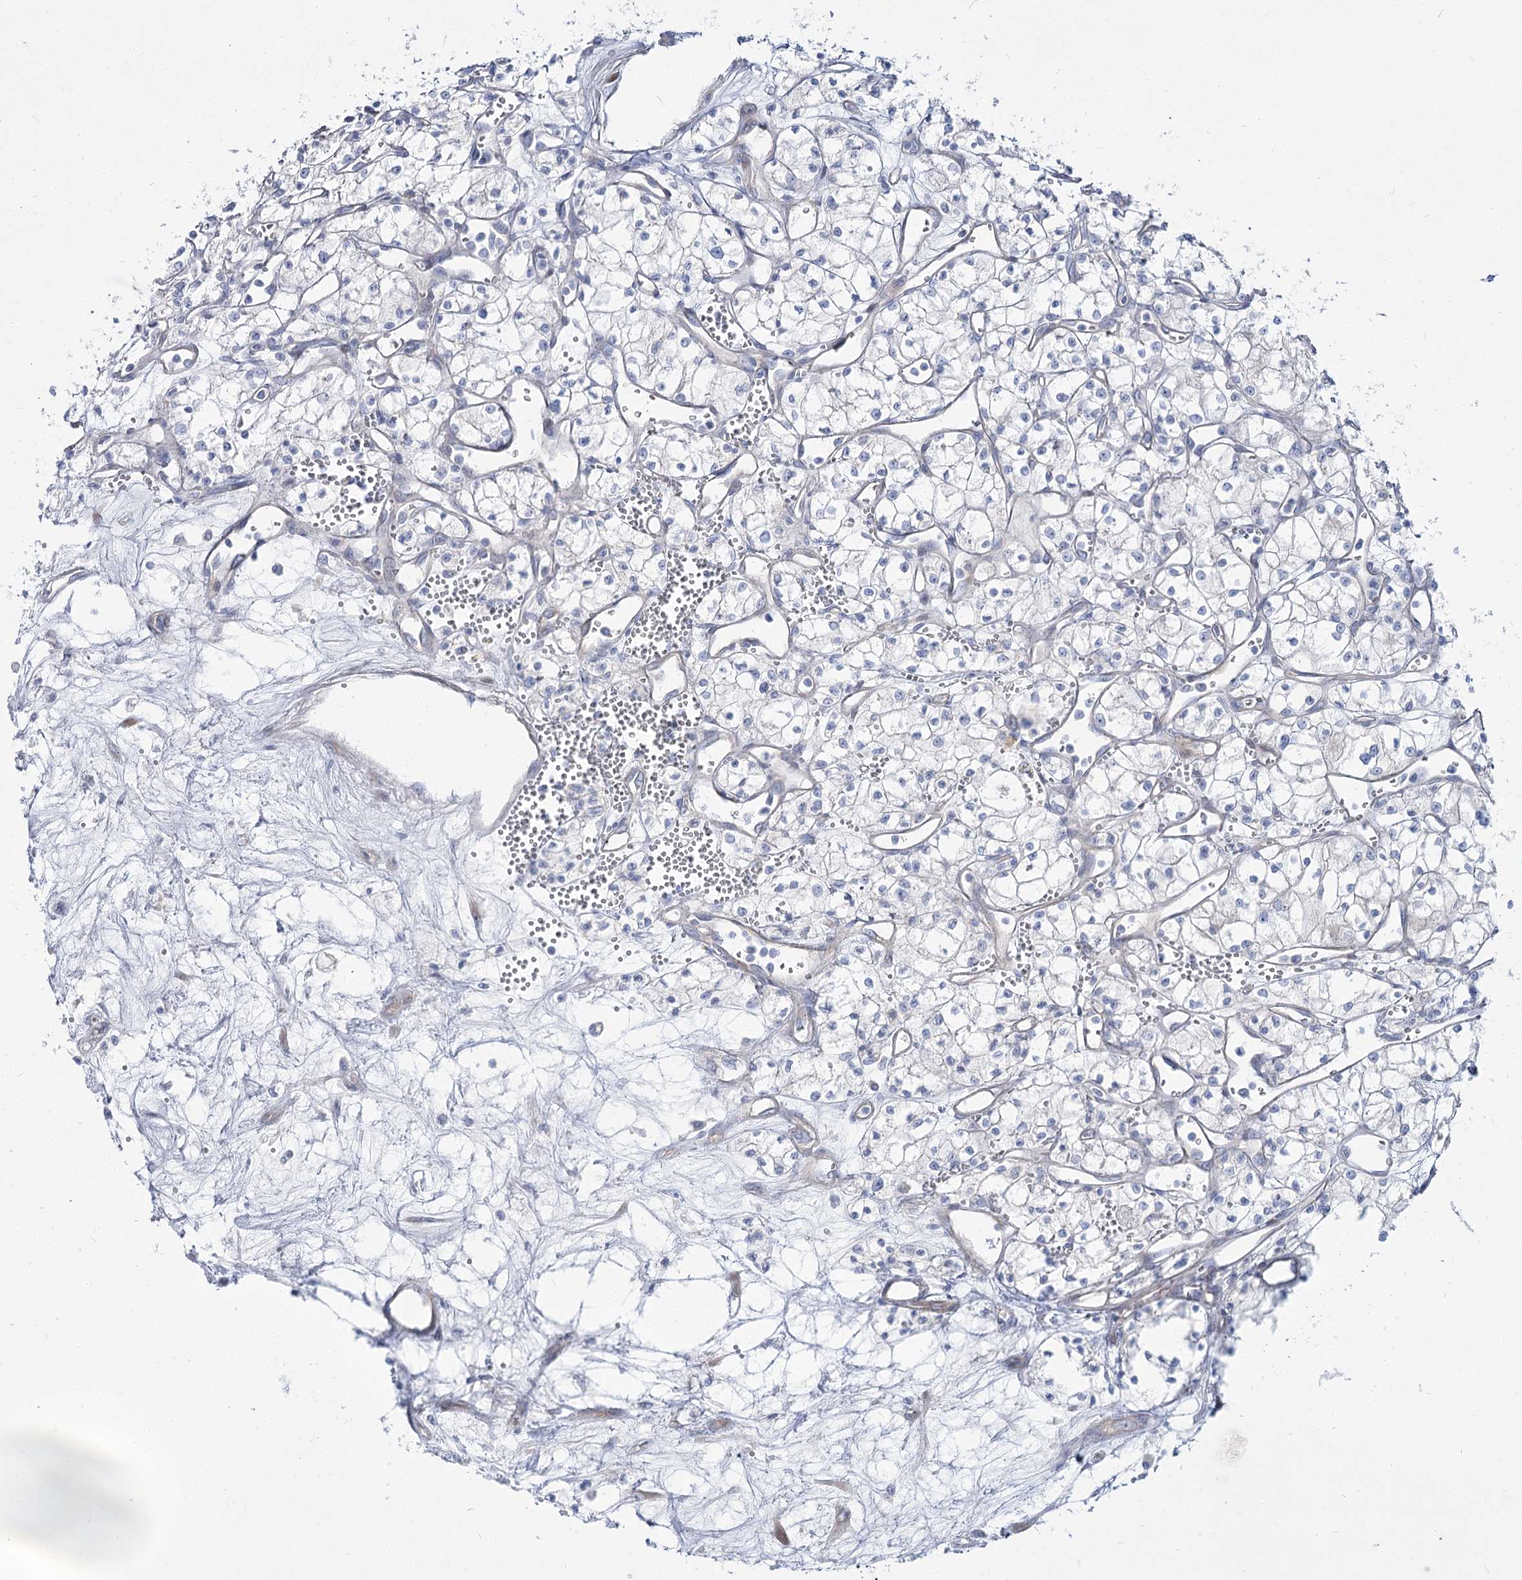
{"staining": {"intensity": "negative", "quantity": "none", "location": "none"}, "tissue": "renal cancer", "cell_type": "Tumor cells", "image_type": "cancer", "snomed": [{"axis": "morphology", "description": "Adenocarcinoma, NOS"}, {"axis": "topography", "description": "Kidney"}], "caption": "Tumor cells show no significant staining in renal cancer (adenocarcinoma). (Stains: DAB (3,3'-diaminobenzidine) immunohistochemistry with hematoxylin counter stain, Microscopy: brightfield microscopy at high magnification).", "gene": "SUOX", "patient": {"sex": "male", "age": 59}}